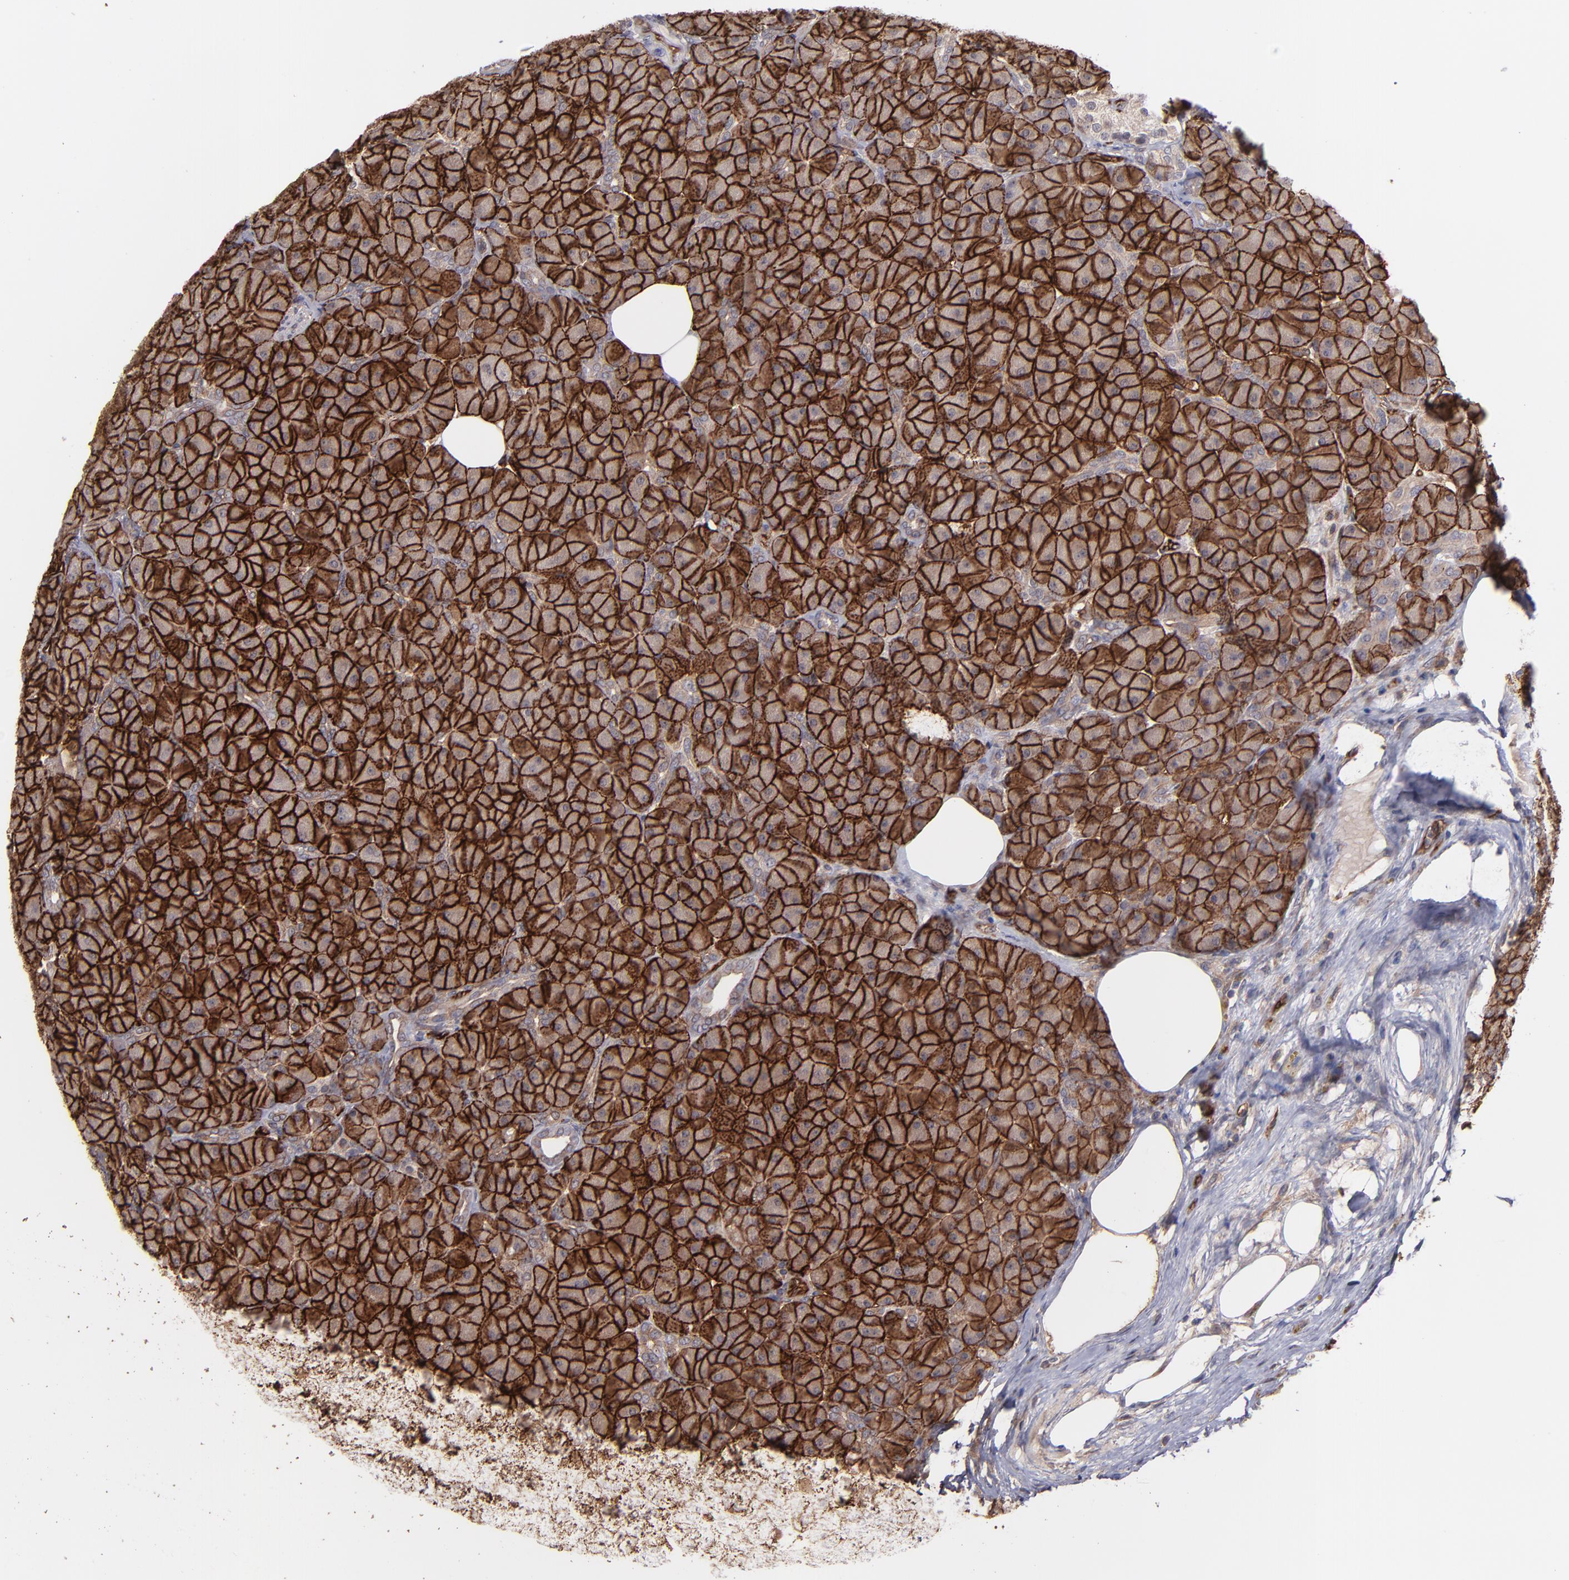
{"staining": {"intensity": "strong", "quantity": ">75%", "location": "cytoplasmic/membranous"}, "tissue": "pancreas", "cell_type": "Exocrine glandular cells", "image_type": "normal", "snomed": [{"axis": "morphology", "description": "Normal tissue, NOS"}, {"axis": "topography", "description": "Pancreas"}], "caption": "Immunohistochemistry of unremarkable pancreas exhibits high levels of strong cytoplasmic/membranous staining in about >75% of exocrine glandular cells.", "gene": "ICAM1", "patient": {"sex": "male", "age": 66}}